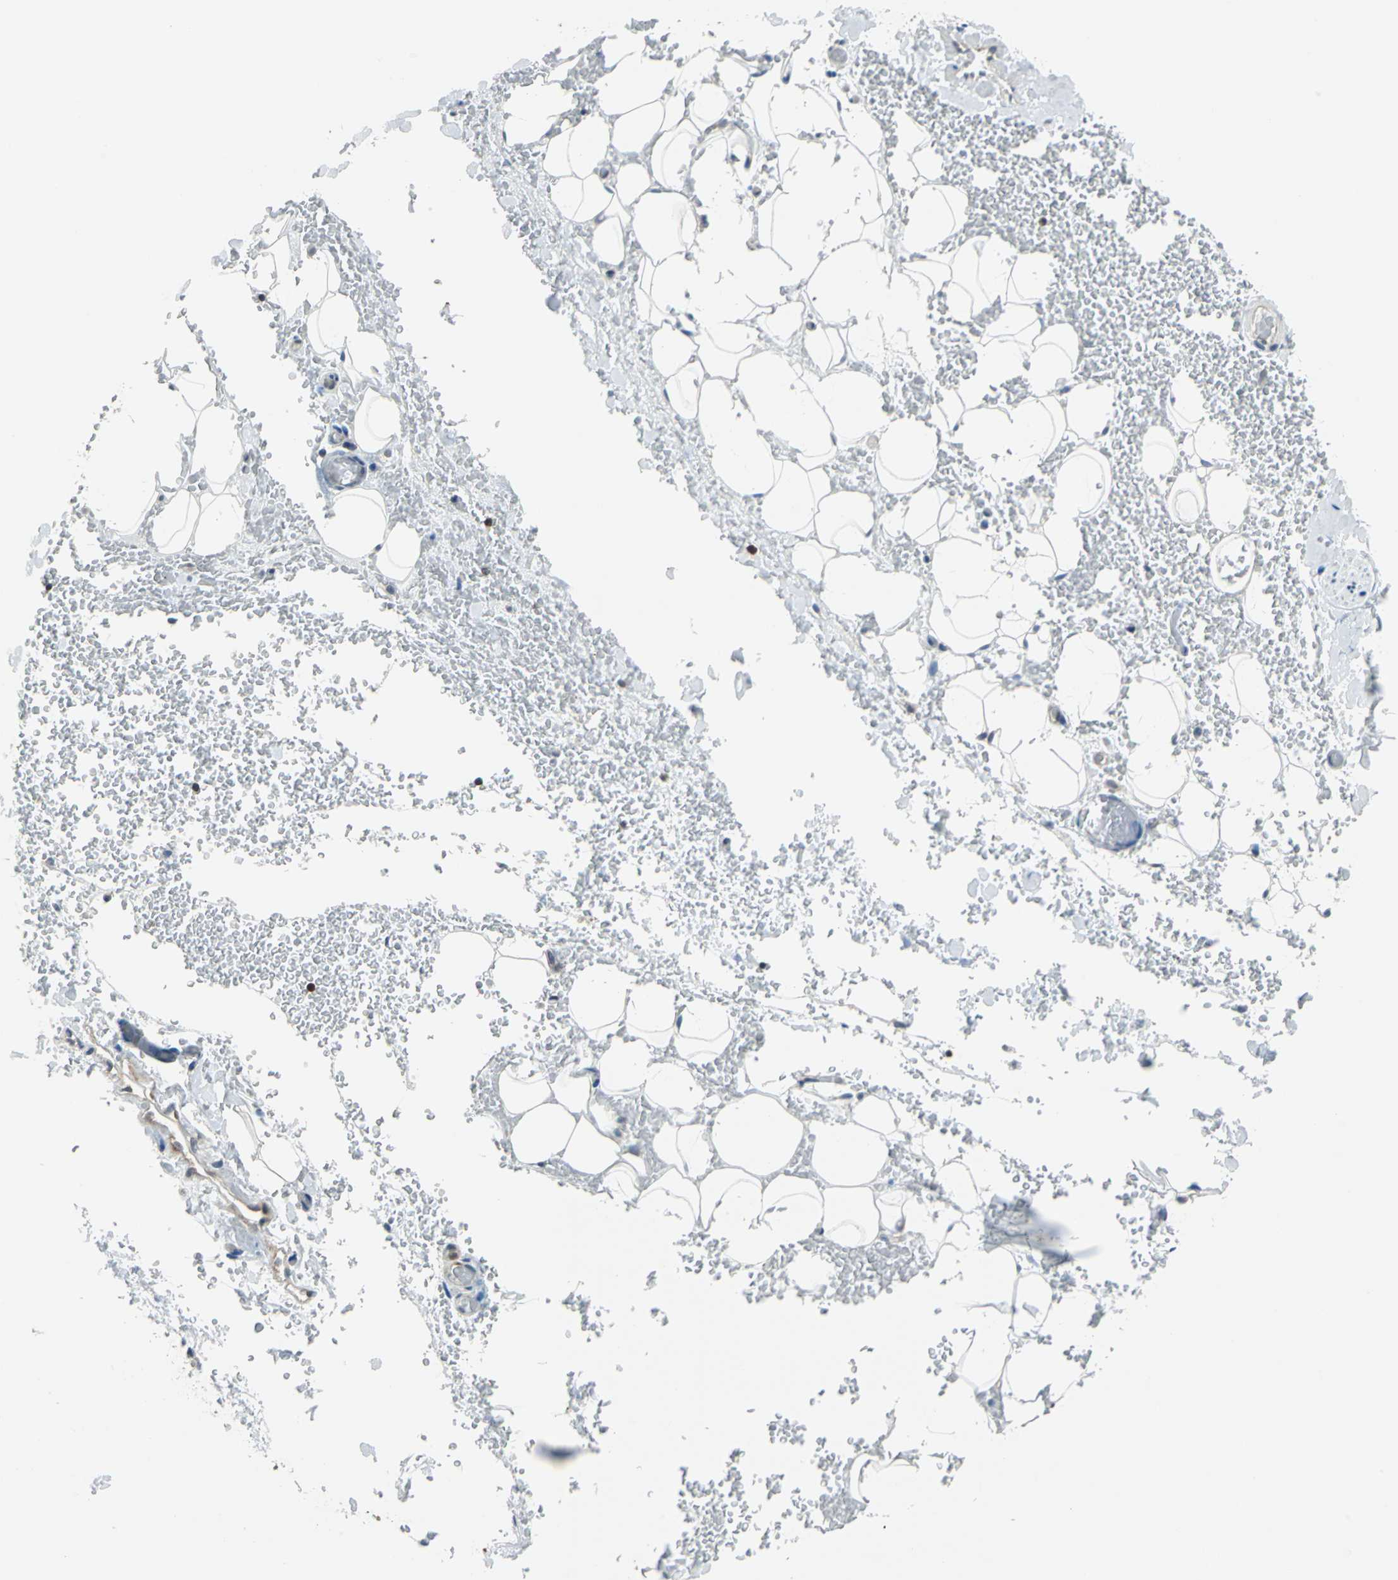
{"staining": {"intensity": "negative", "quantity": "none", "location": "none"}, "tissue": "adipose tissue", "cell_type": "Adipocytes", "image_type": "normal", "snomed": [{"axis": "morphology", "description": "Normal tissue, NOS"}, {"axis": "morphology", "description": "Inflammation, NOS"}, {"axis": "topography", "description": "Breast"}], "caption": "Immunohistochemical staining of normal adipose tissue exhibits no significant expression in adipocytes. (DAB (3,3'-diaminobenzidine) IHC with hematoxylin counter stain).", "gene": "PSME1", "patient": {"sex": "female", "age": 65}}